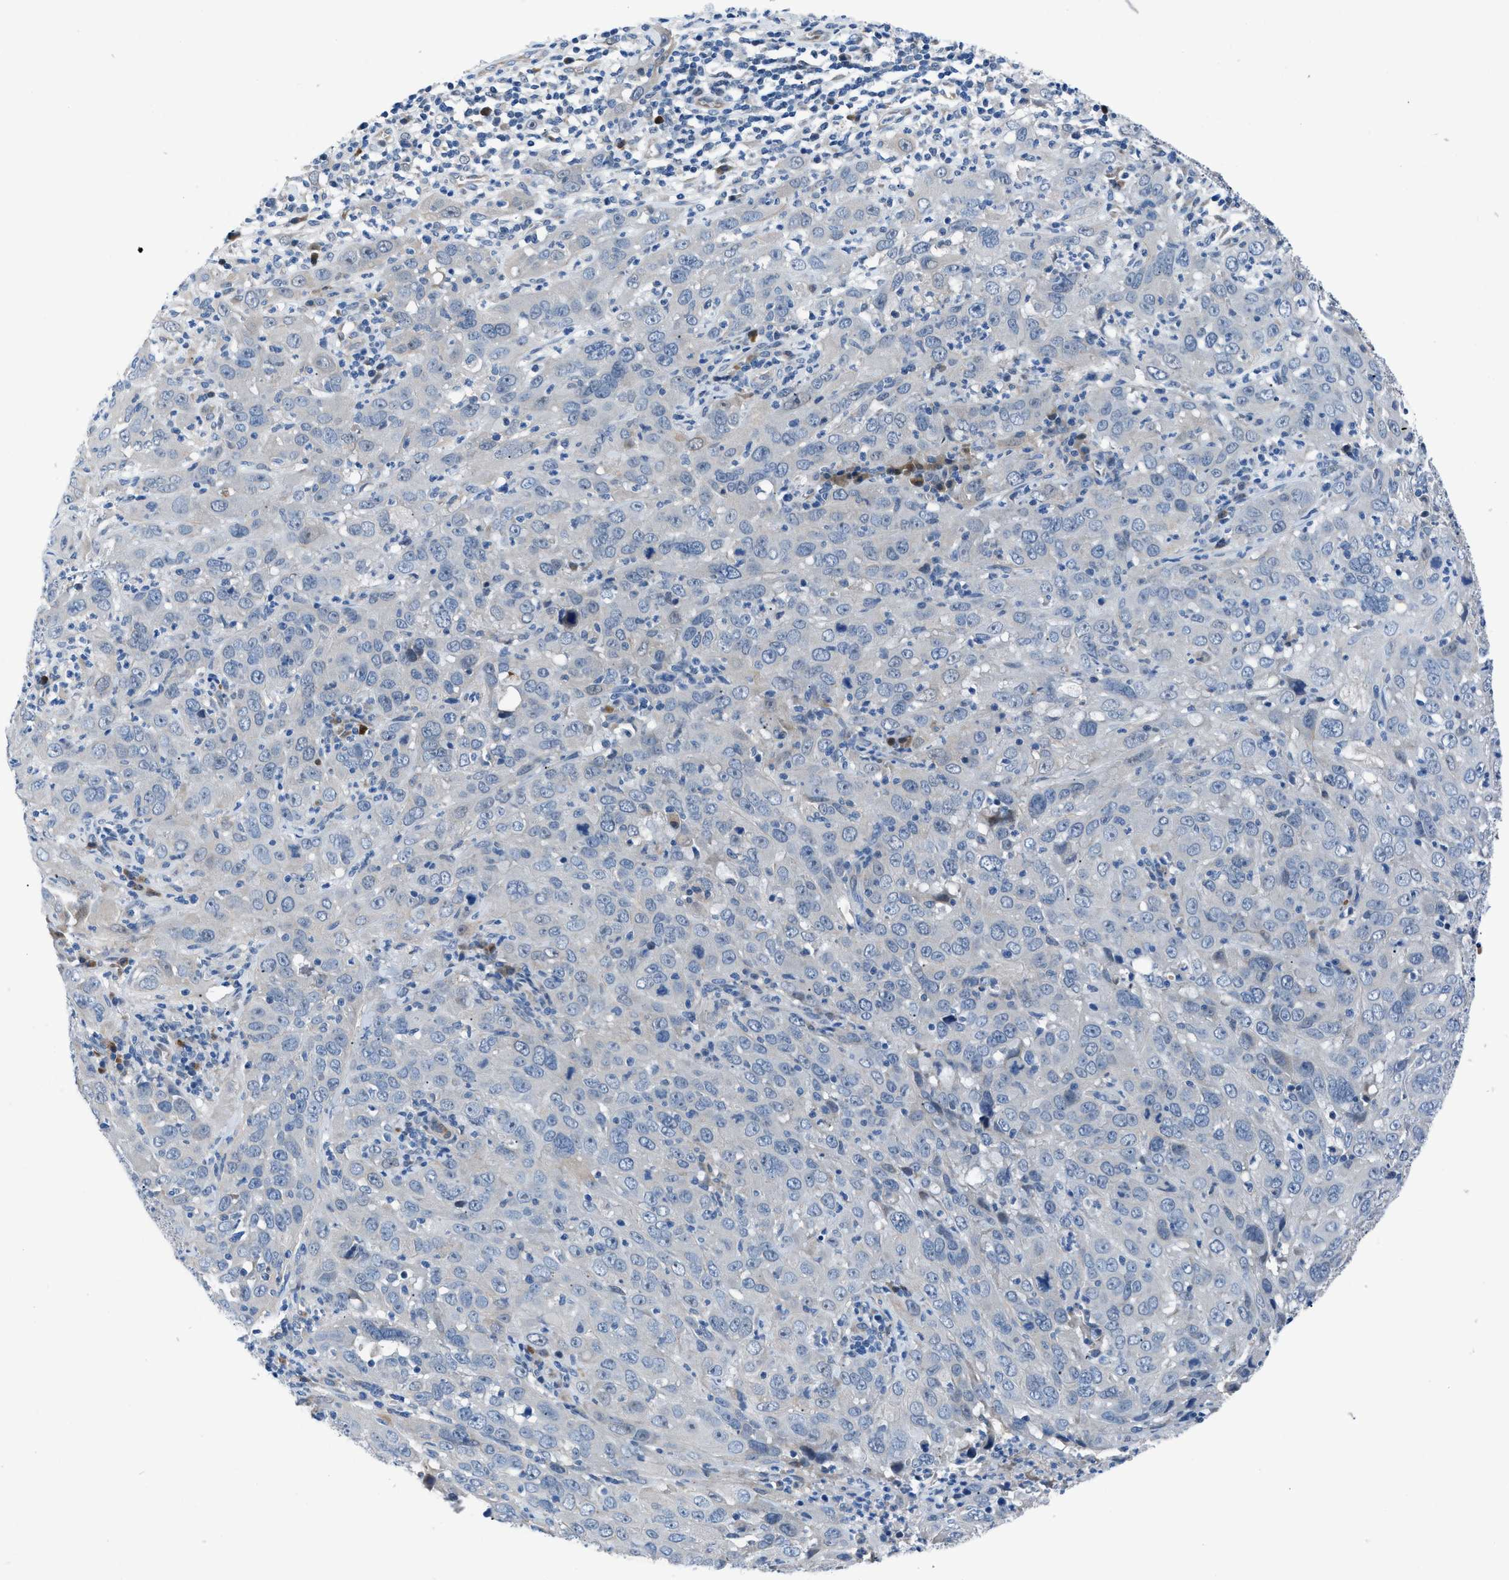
{"staining": {"intensity": "negative", "quantity": "none", "location": "none"}, "tissue": "cervical cancer", "cell_type": "Tumor cells", "image_type": "cancer", "snomed": [{"axis": "morphology", "description": "Squamous cell carcinoma, NOS"}, {"axis": "topography", "description": "Cervix"}], "caption": "Immunohistochemical staining of human cervical cancer exhibits no significant staining in tumor cells.", "gene": "UAP1", "patient": {"sex": "female", "age": 32}}